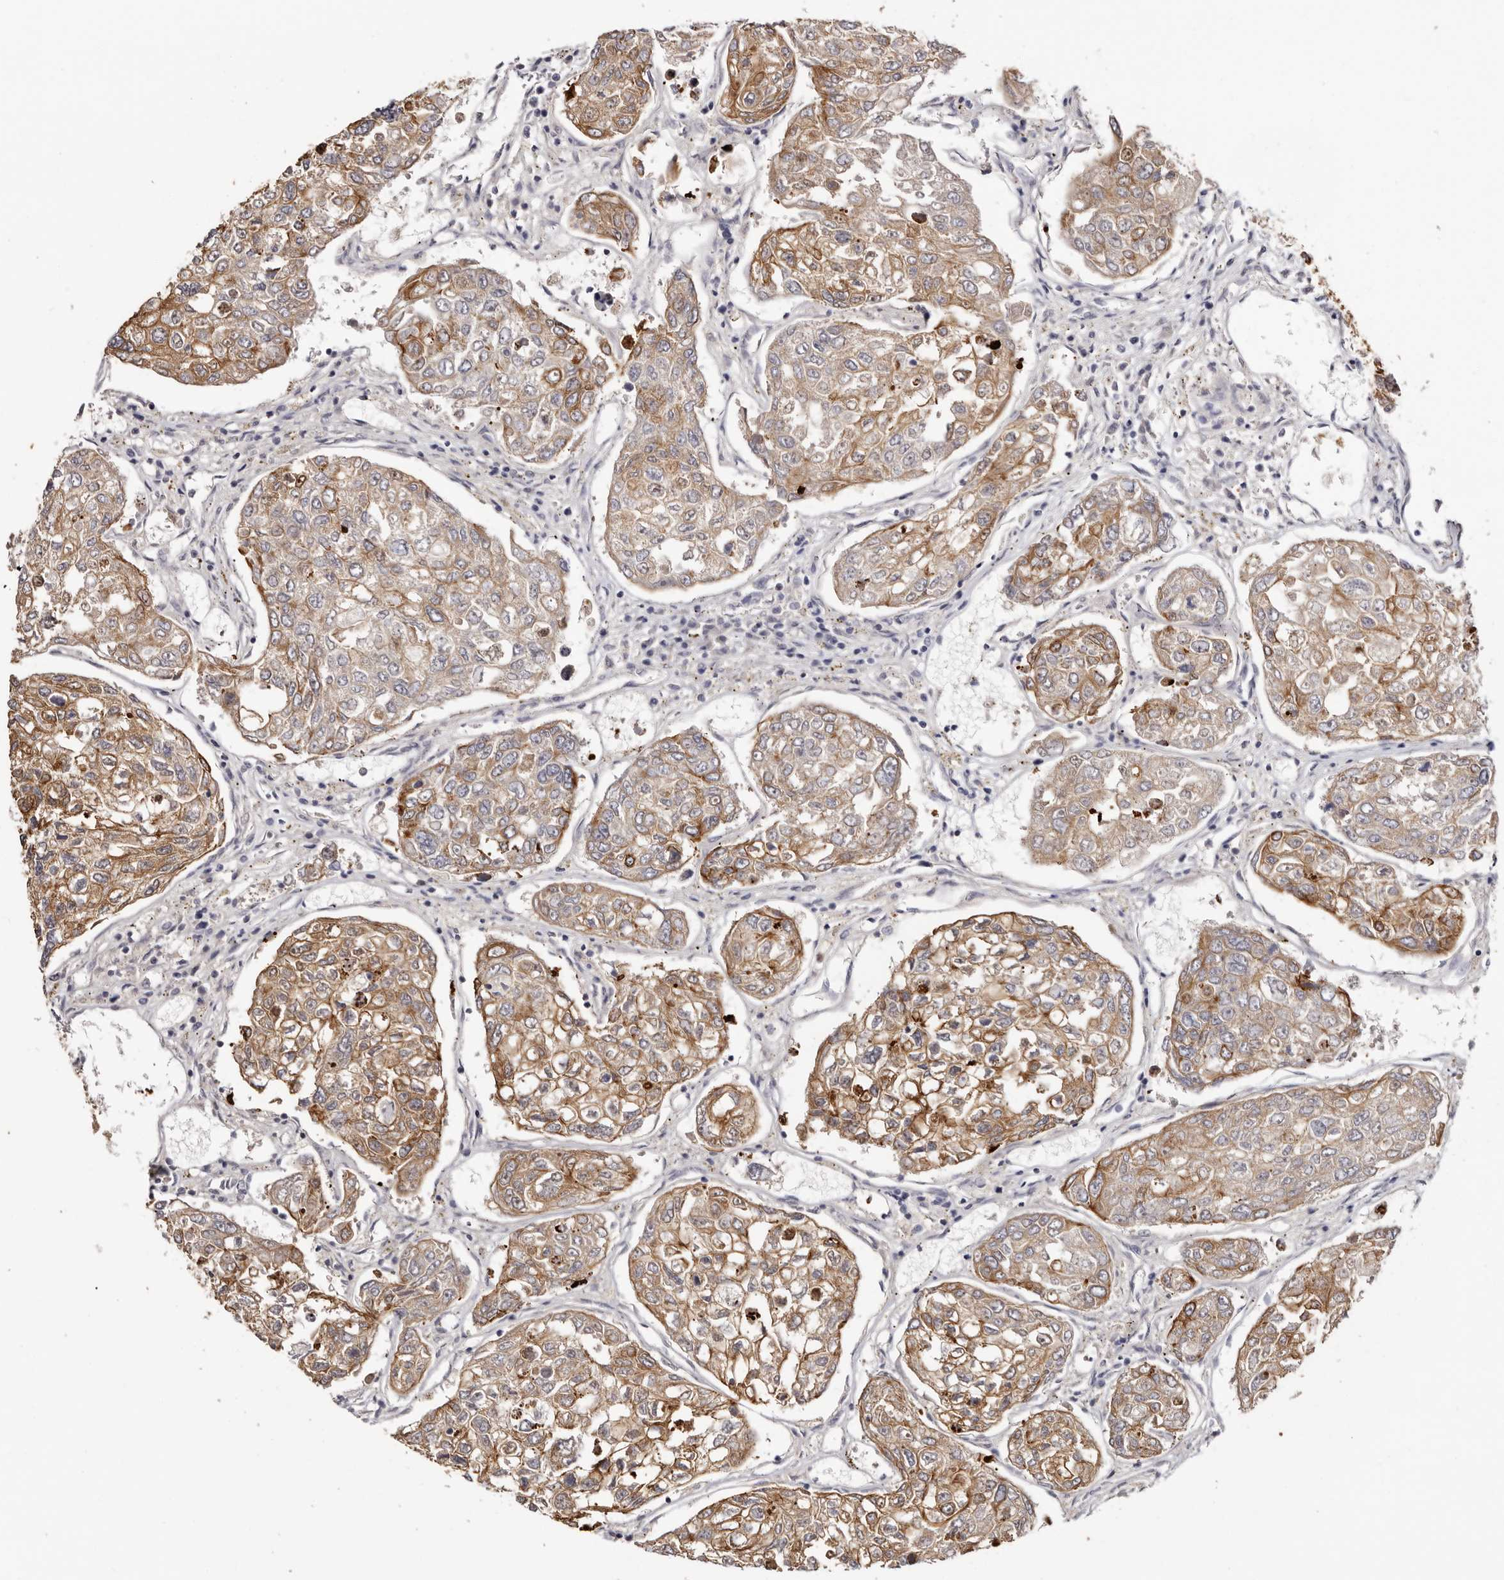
{"staining": {"intensity": "moderate", "quantity": ">75%", "location": "cytoplasmic/membranous"}, "tissue": "urothelial cancer", "cell_type": "Tumor cells", "image_type": "cancer", "snomed": [{"axis": "morphology", "description": "Urothelial carcinoma, High grade"}, {"axis": "topography", "description": "Lymph node"}, {"axis": "topography", "description": "Urinary bladder"}], "caption": "IHC photomicrograph of neoplastic tissue: urothelial carcinoma (high-grade) stained using immunohistochemistry reveals medium levels of moderate protein expression localized specifically in the cytoplasmic/membranous of tumor cells, appearing as a cytoplasmic/membranous brown color.", "gene": "STK16", "patient": {"sex": "male", "age": 51}}